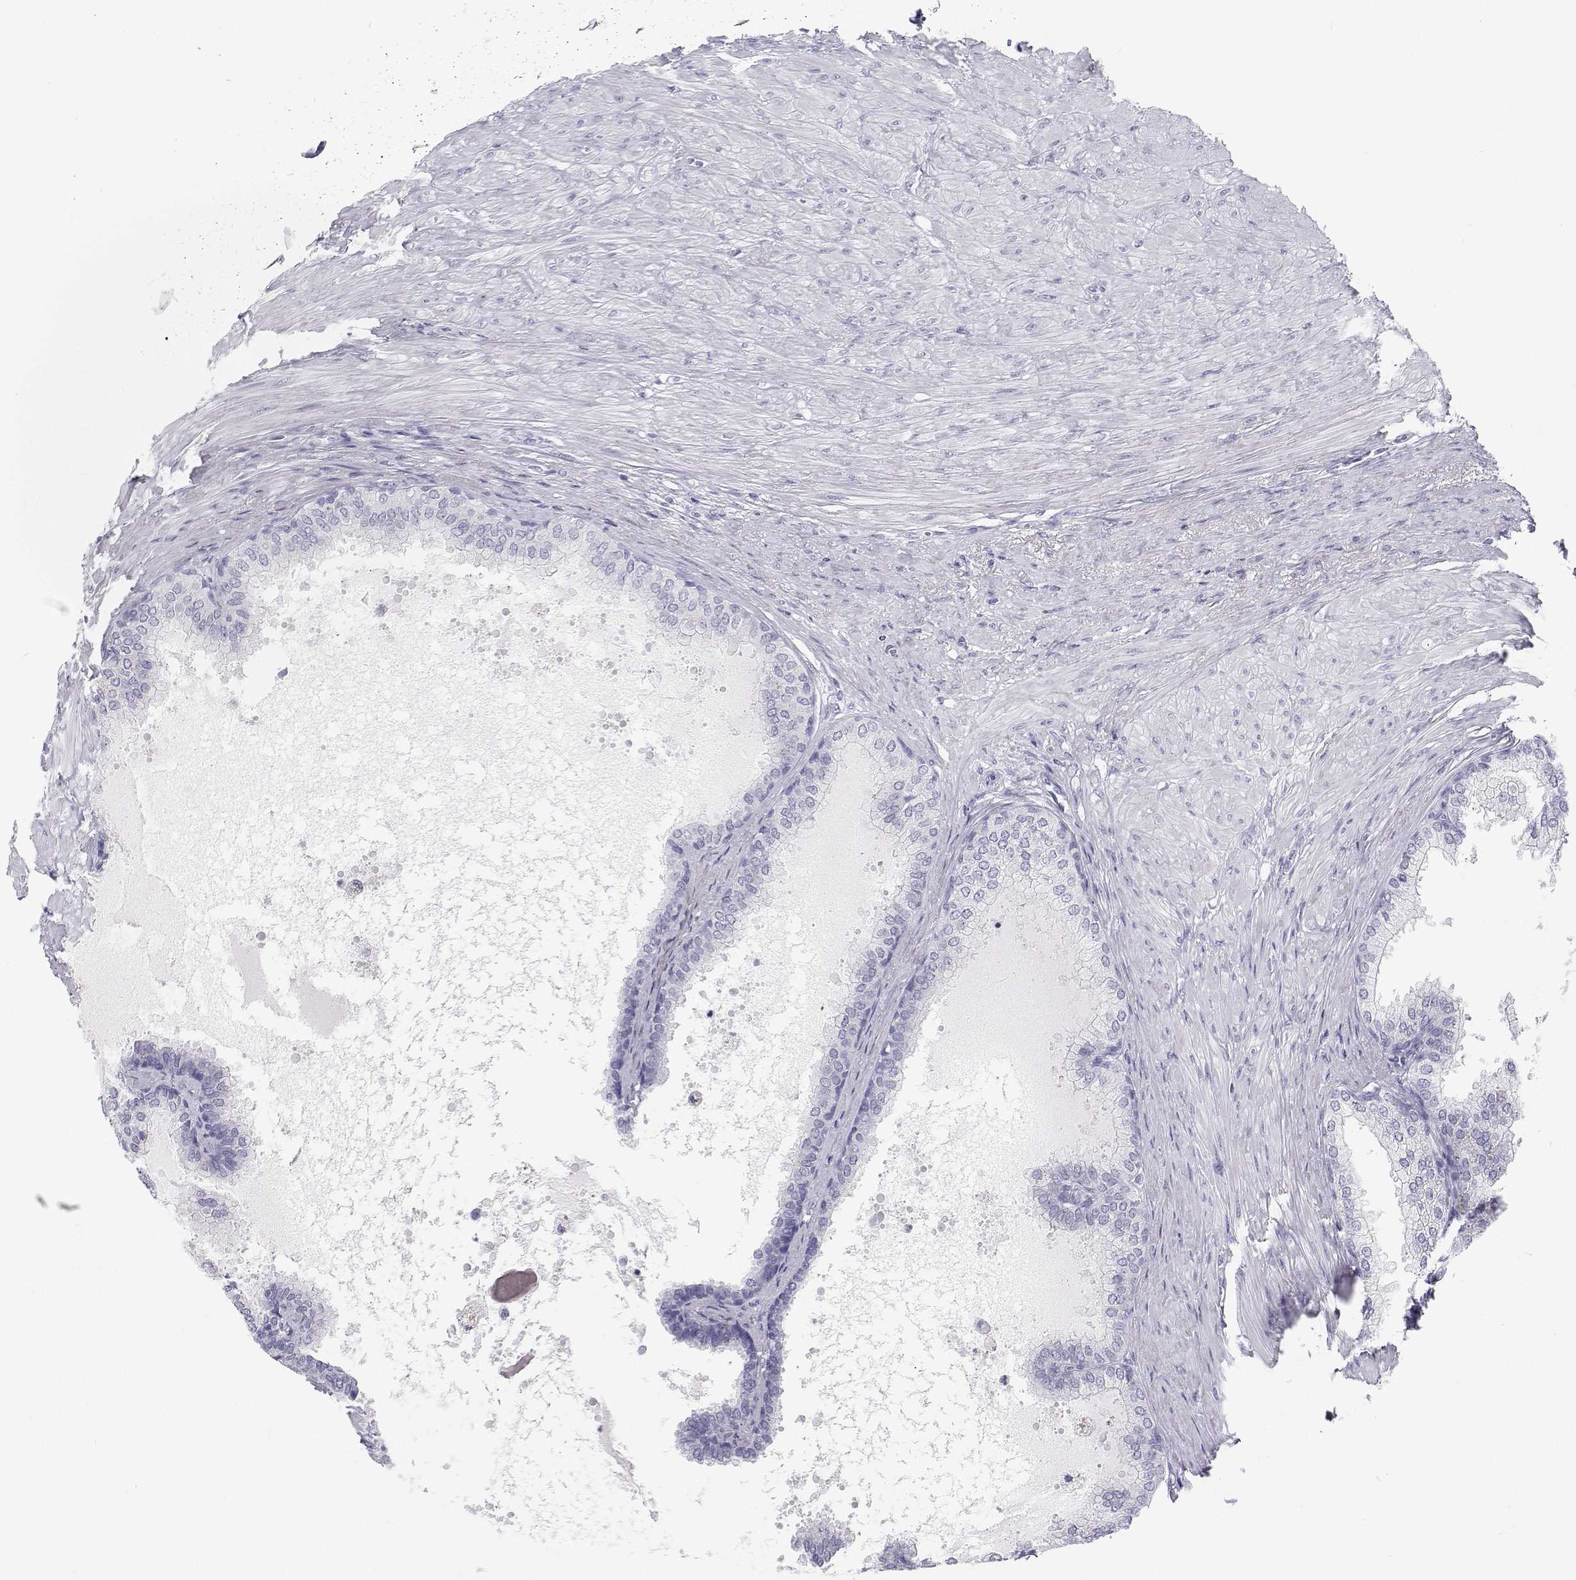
{"staining": {"intensity": "negative", "quantity": "none", "location": "none"}, "tissue": "prostate", "cell_type": "Glandular cells", "image_type": "normal", "snomed": [{"axis": "morphology", "description": "Normal tissue, NOS"}, {"axis": "topography", "description": "Prostate"}, {"axis": "topography", "description": "Peripheral nerve tissue"}], "caption": "Immunohistochemical staining of benign prostate demonstrates no significant positivity in glandular cells. (DAB immunohistochemistry visualized using brightfield microscopy, high magnification).", "gene": "SFTPB", "patient": {"sex": "male", "age": 55}}